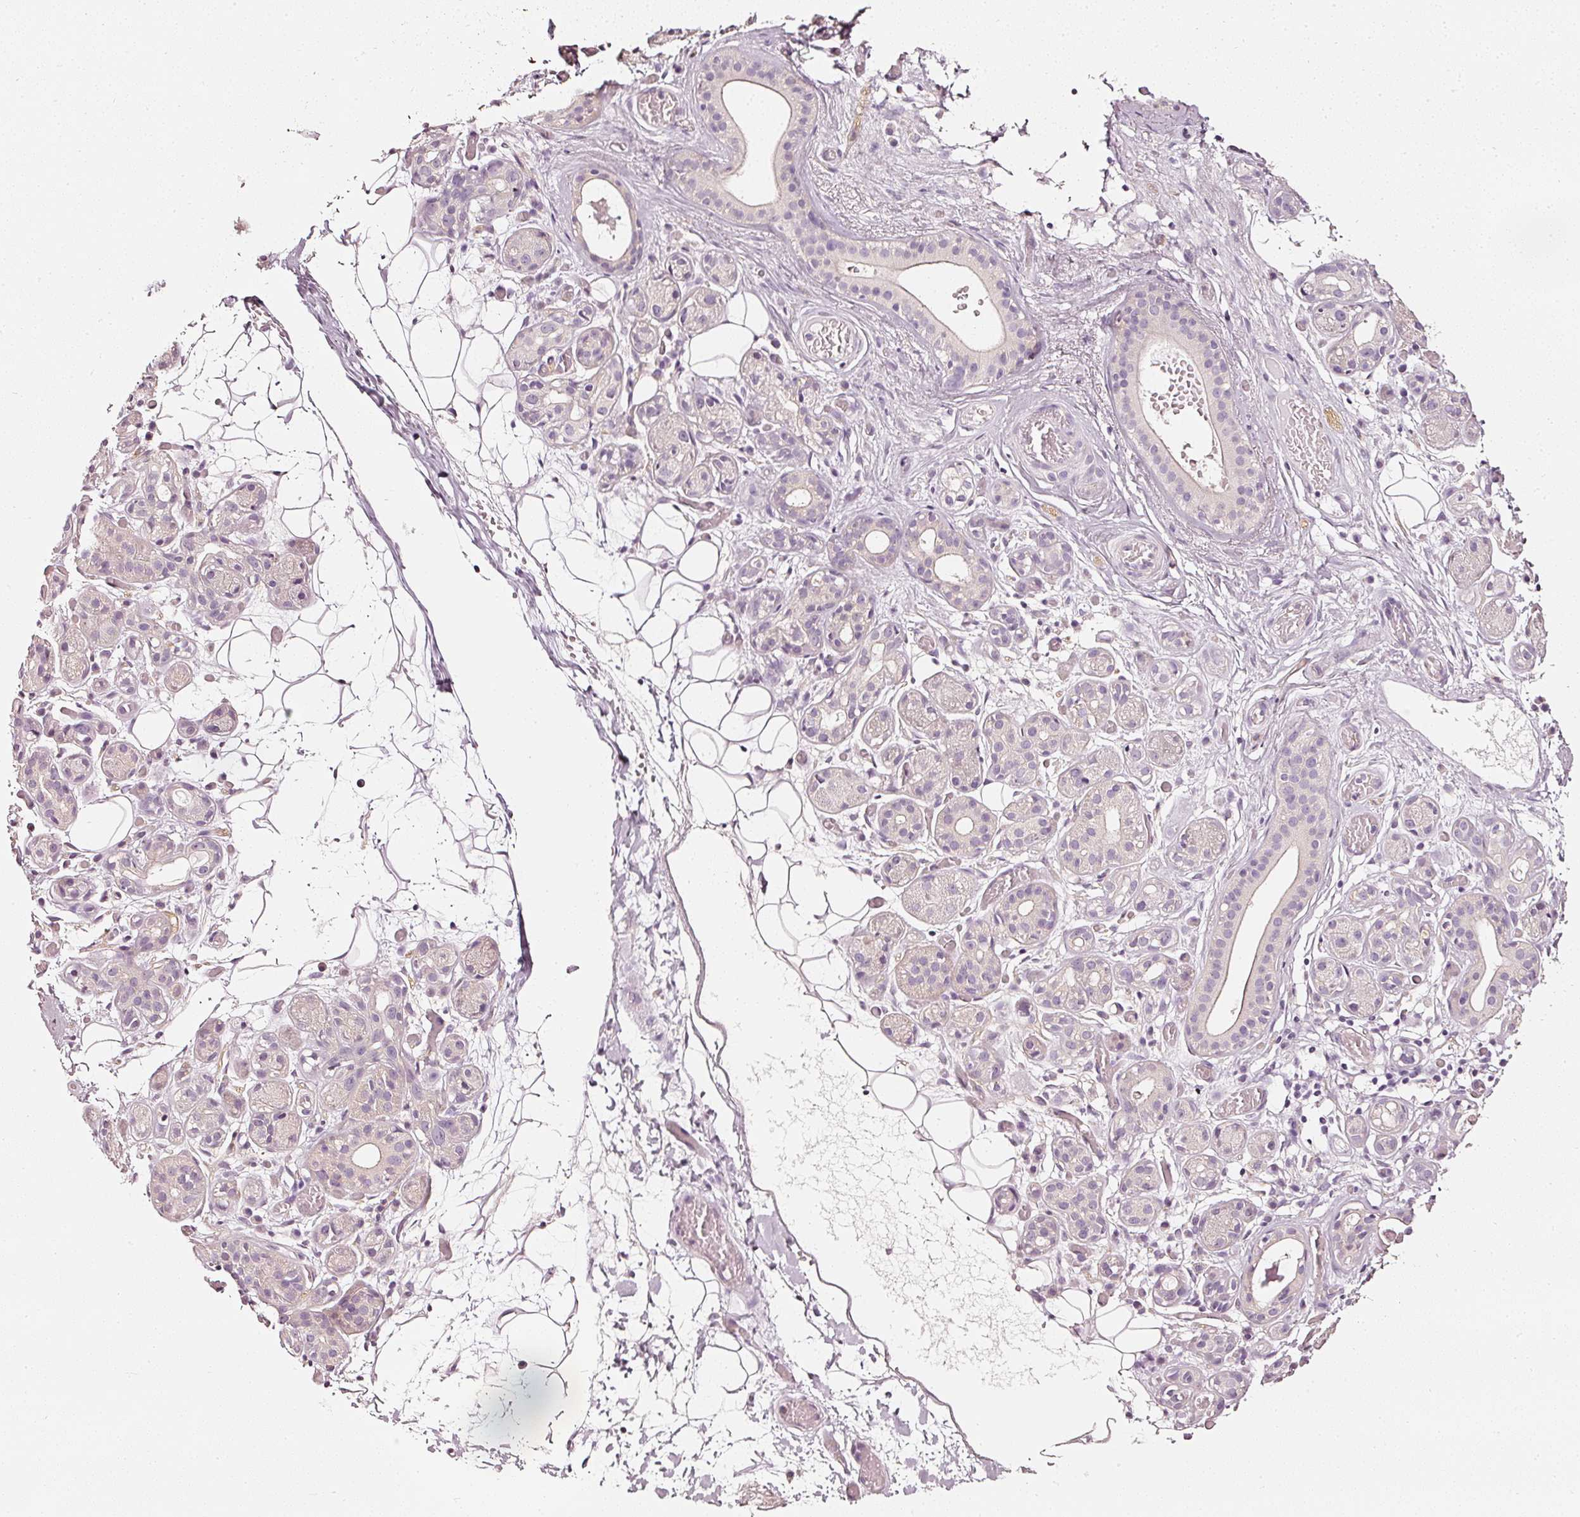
{"staining": {"intensity": "negative", "quantity": "none", "location": "none"}, "tissue": "salivary gland", "cell_type": "Glandular cells", "image_type": "normal", "snomed": [{"axis": "morphology", "description": "Normal tissue, NOS"}, {"axis": "topography", "description": "Salivary gland"}], "caption": "IHC photomicrograph of unremarkable salivary gland stained for a protein (brown), which reveals no expression in glandular cells.", "gene": "CNP", "patient": {"sex": "male", "age": 82}}